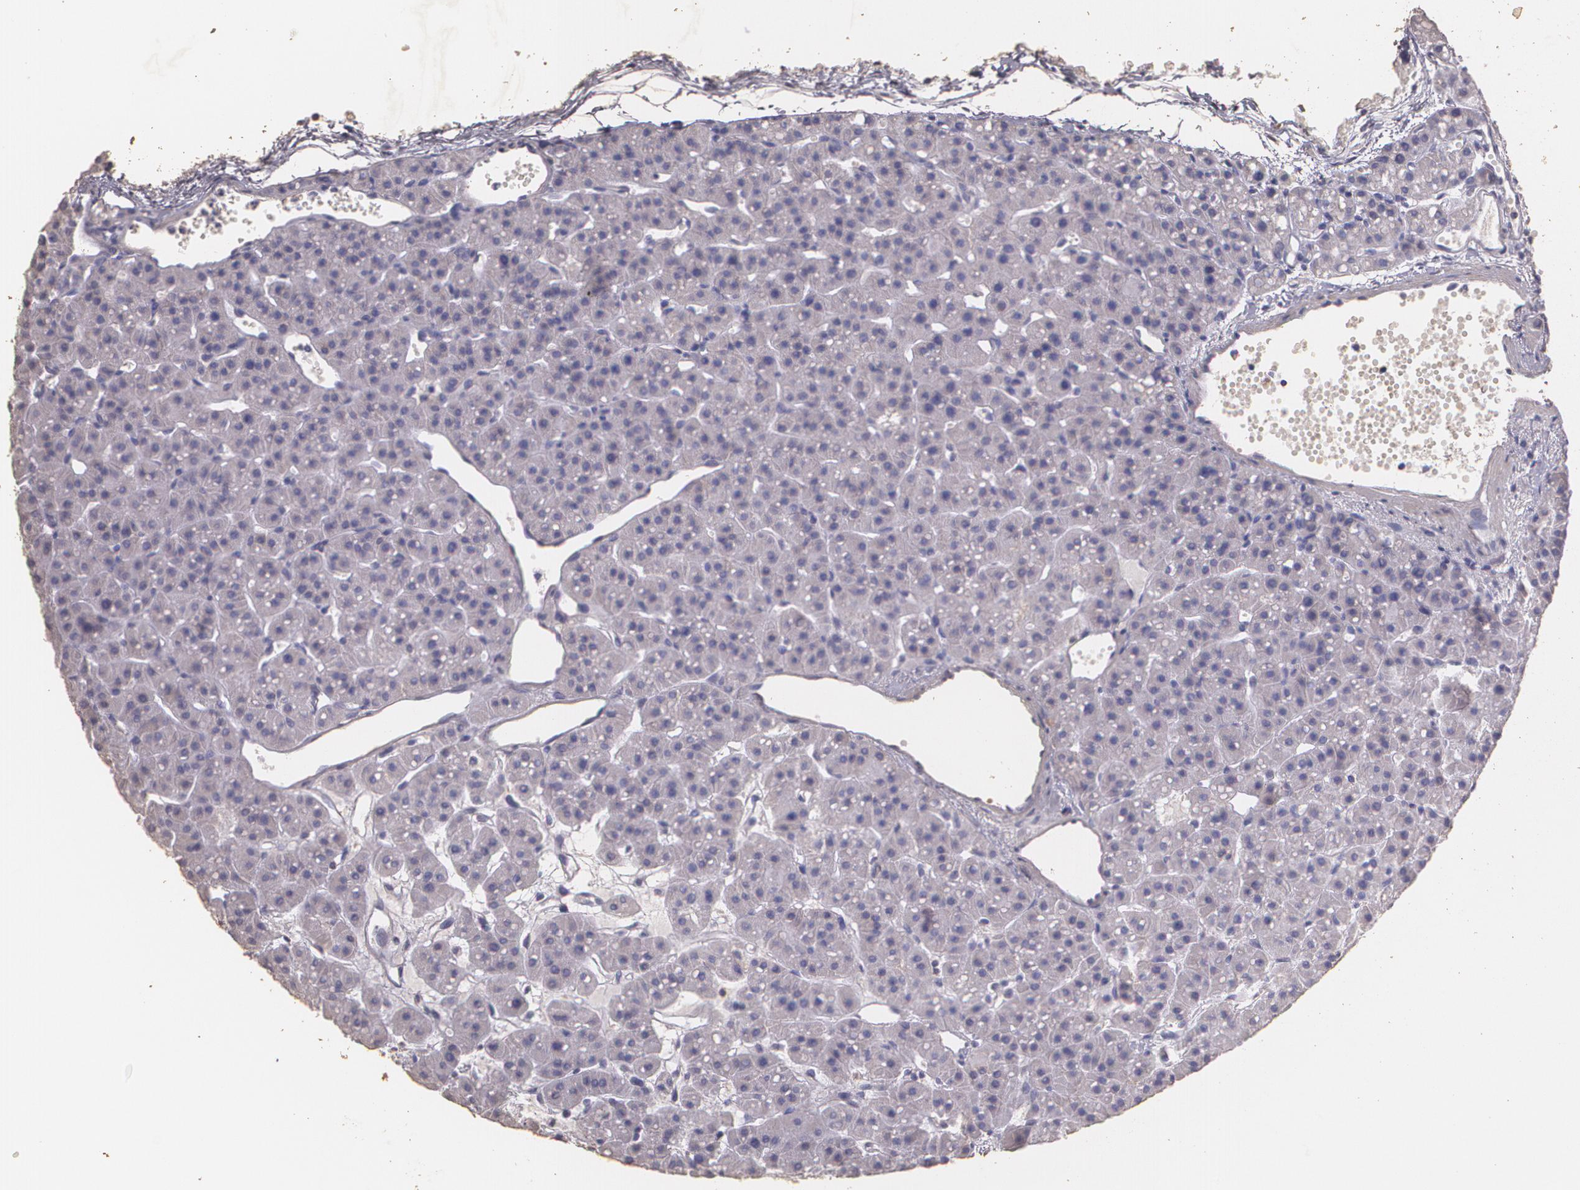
{"staining": {"intensity": "negative", "quantity": "none", "location": "none"}, "tissue": "parathyroid gland", "cell_type": "Glandular cells", "image_type": "normal", "snomed": [{"axis": "morphology", "description": "Normal tissue, NOS"}, {"axis": "topography", "description": "Parathyroid gland"}], "caption": "Glandular cells show no significant expression in unremarkable parathyroid gland. (Brightfield microscopy of DAB immunohistochemistry at high magnification).", "gene": "TGFBR1", "patient": {"sex": "female", "age": 76}}